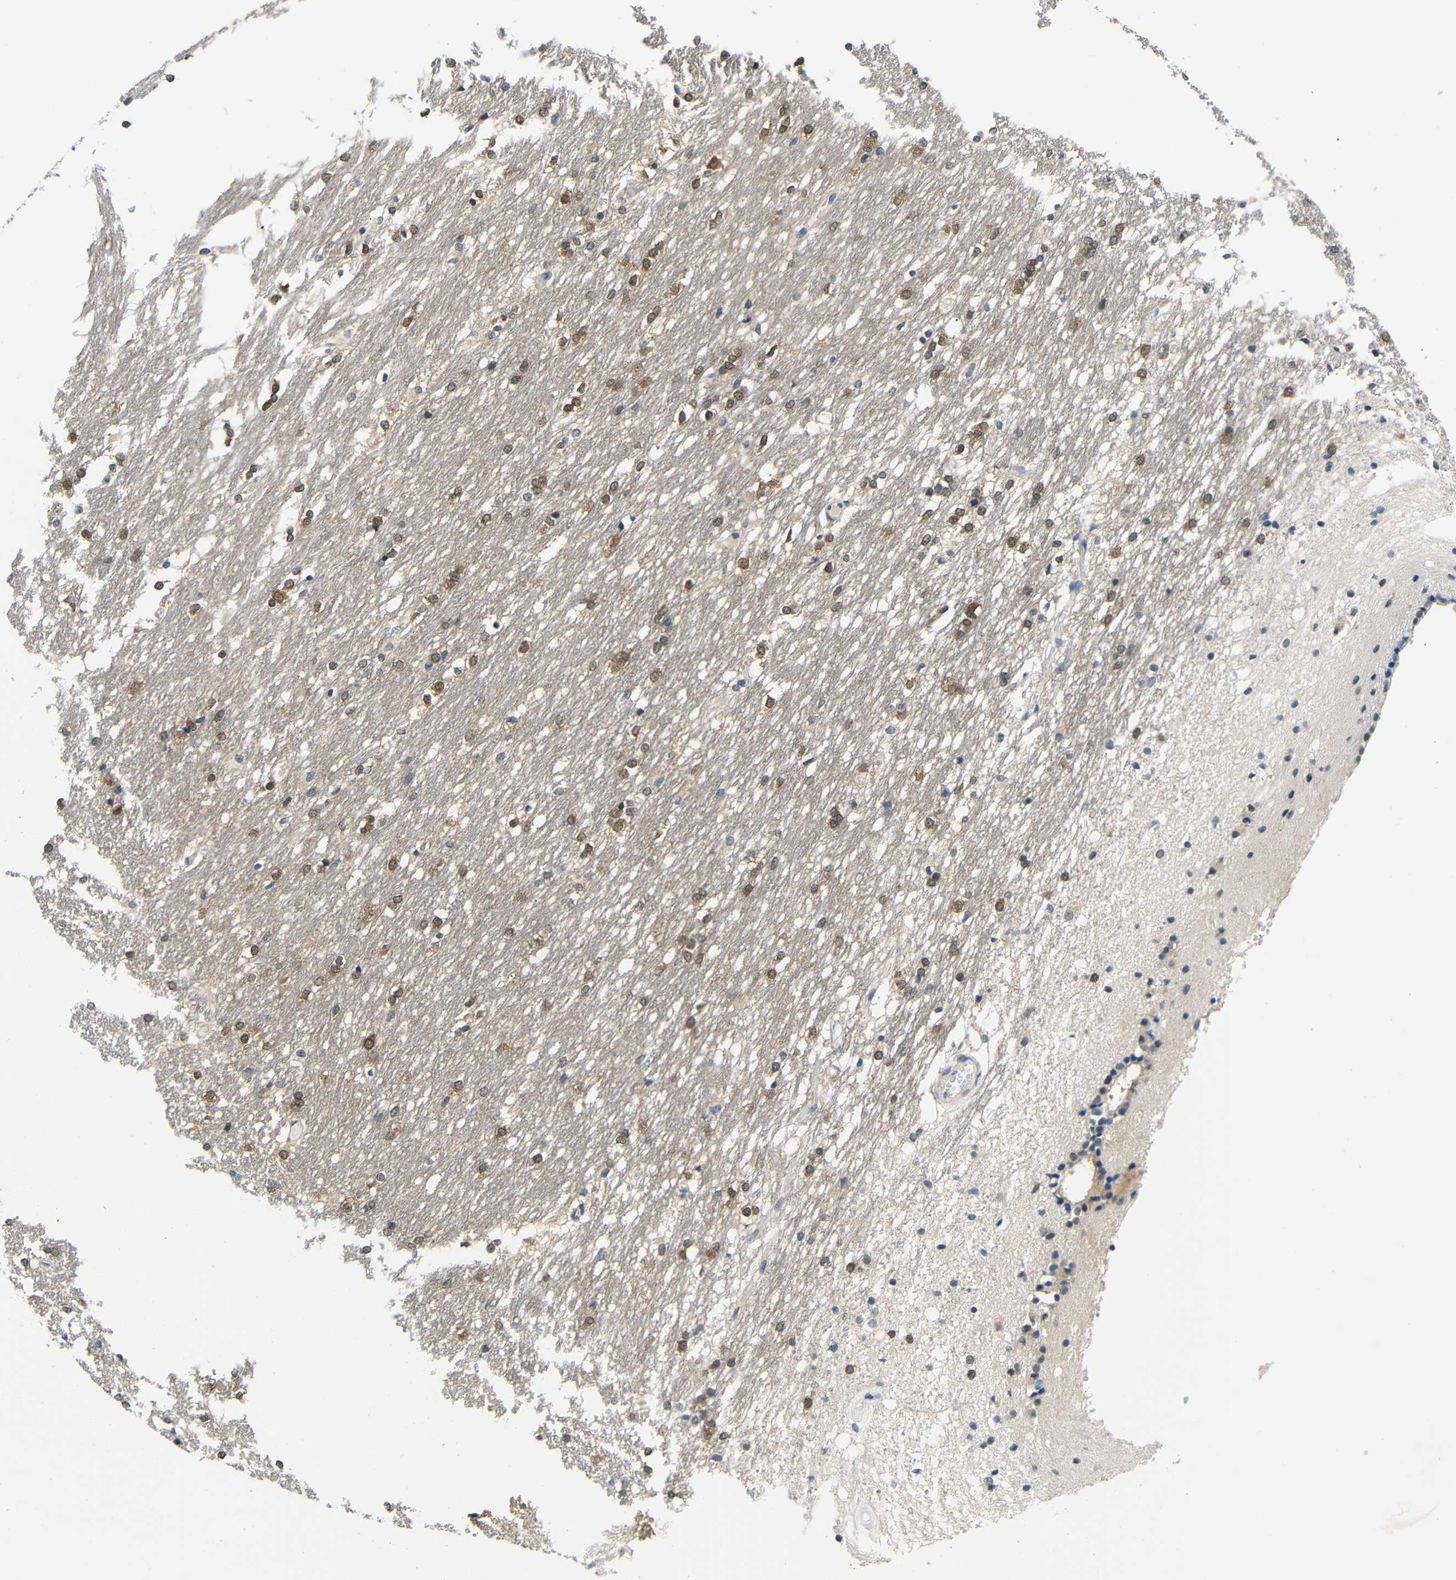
{"staining": {"intensity": "moderate", "quantity": "25%-75%", "location": "cytoplasmic/membranous"}, "tissue": "caudate", "cell_type": "Glial cells", "image_type": "normal", "snomed": [{"axis": "morphology", "description": "Normal tissue, NOS"}, {"axis": "topography", "description": "Lateral ventricle wall"}], "caption": "The micrograph reveals staining of benign caudate, revealing moderate cytoplasmic/membranous protein staining (brown color) within glial cells. The staining was performed using DAB (3,3'-diaminobenzidine), with brown indicating positive protein expression. Nuclei are stained blue with hematoxylin.", "gene": "ADAP1", "patient": {"sex": "female", "age": 19}}